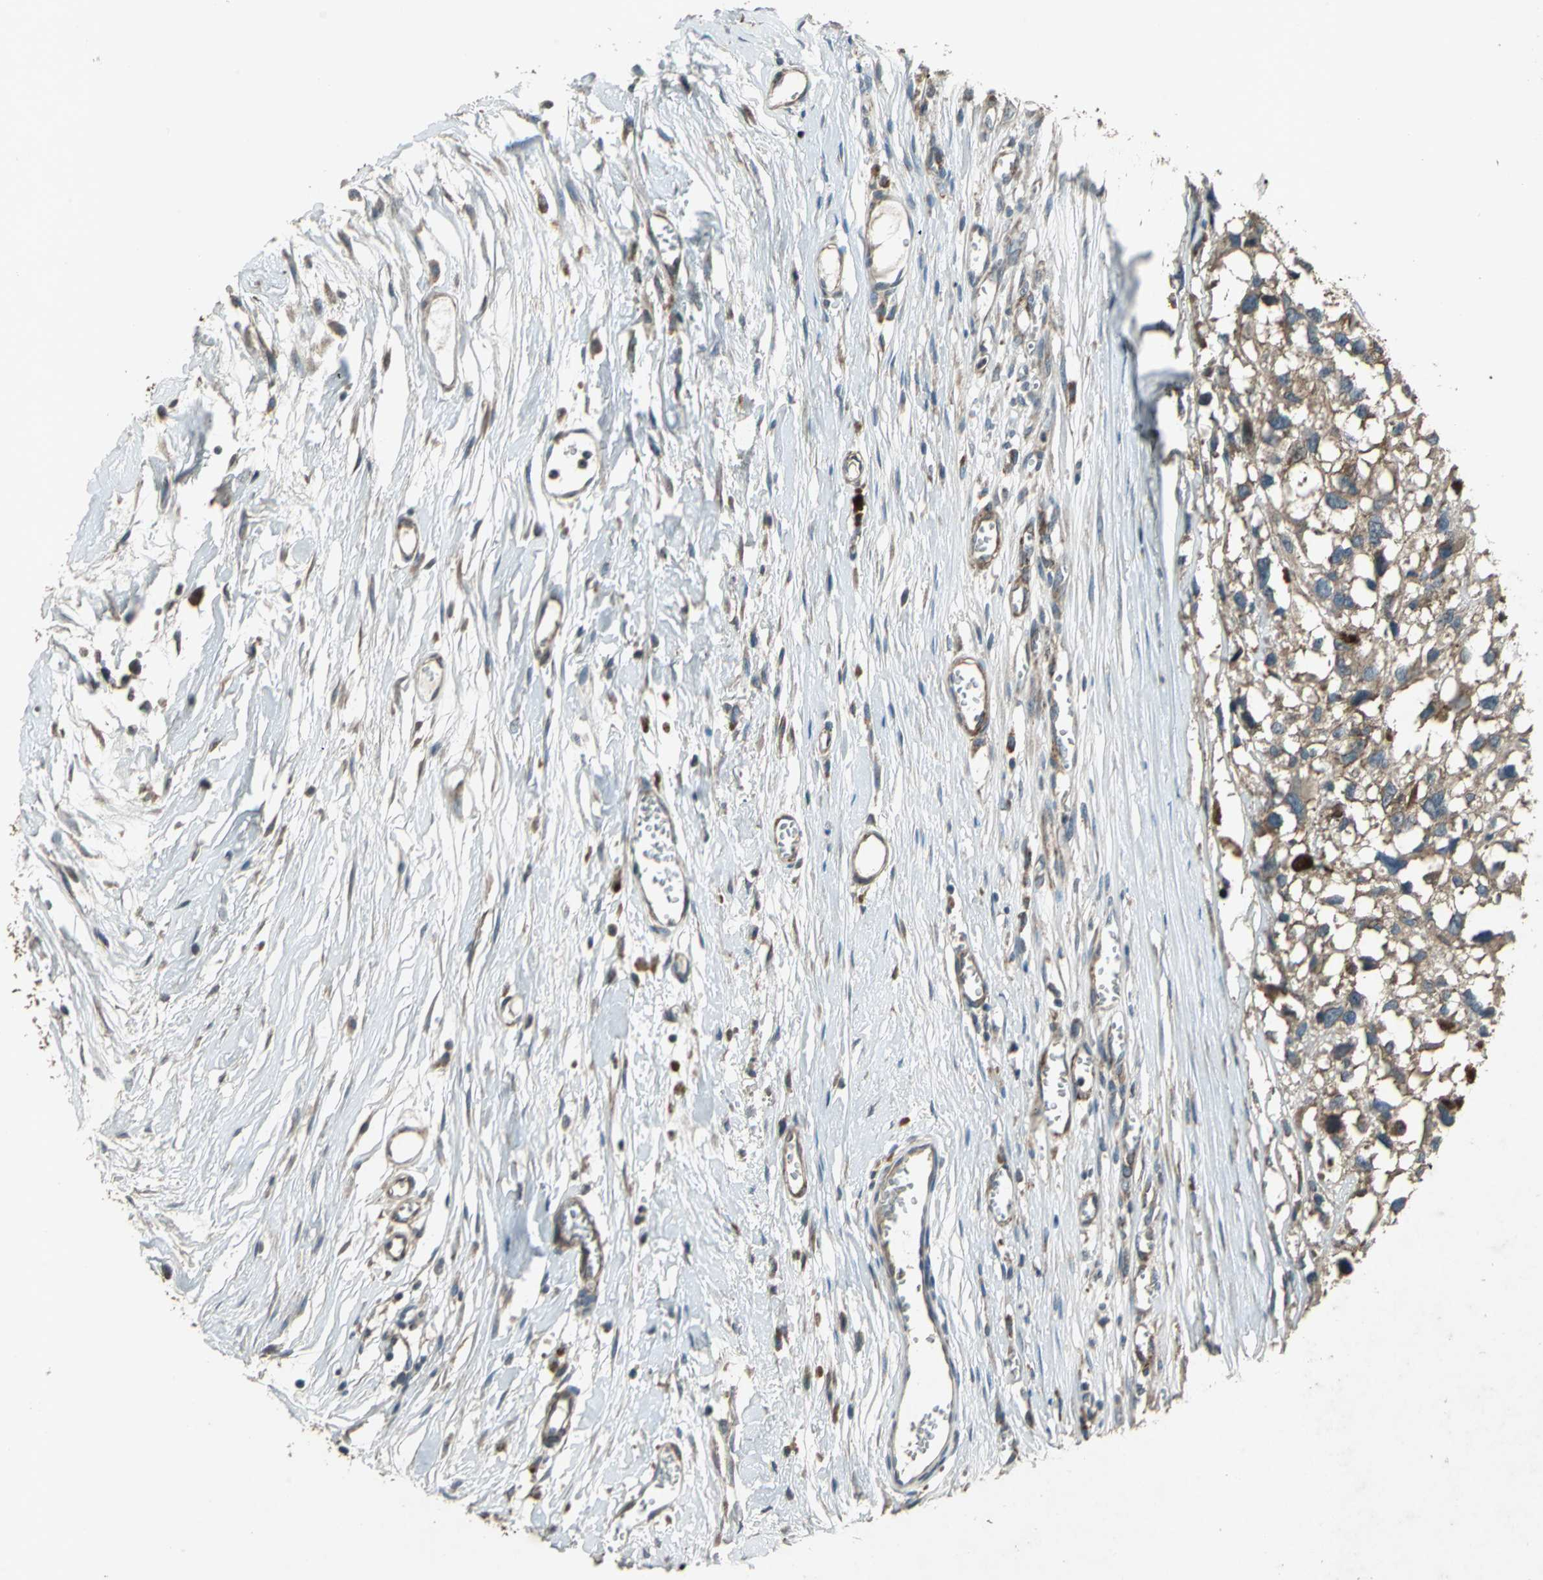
{"staining": {"intensity": "moderate", "quantity": ">75%", "location": "cytoplasmic/membranous"}, "tissue": "melanoma", "cell_type": "Tumor cells", "image_type": "cancer", "snomed": [{"axis": "morphology", "description": "Malignant melanoma, Metastatic site"}, {"axis": "topography", "description": "Lymph node"}], "caption": "Brown immunohistochemical staining in malignant melanoma (metastatic site) displays moderate cytoplasmic/membranous staining in approximately >75% of tumor cells.", "gene": "SEPTIN4", "patient": {"sex": "male", "age": 59}}